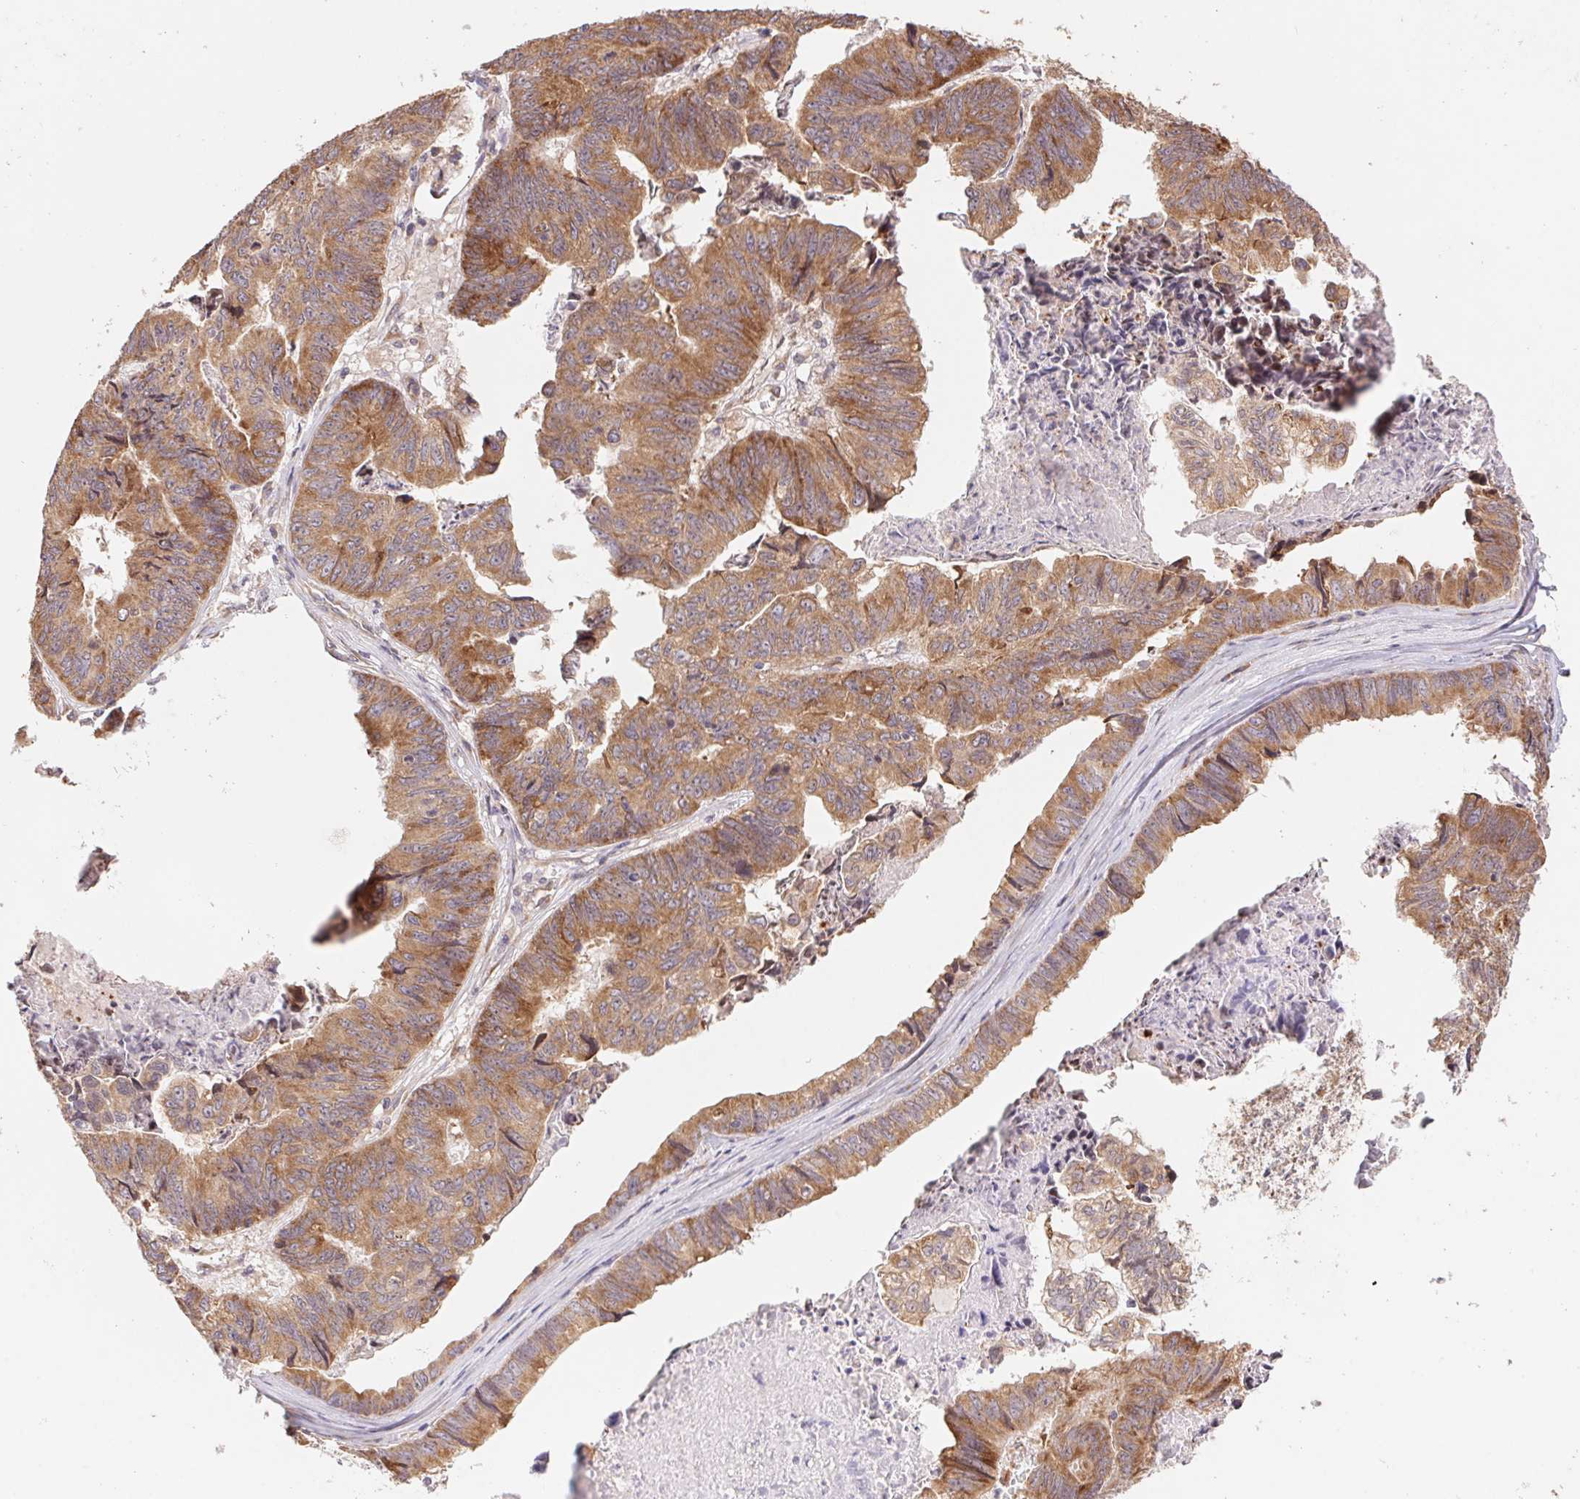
{"staining": {"intensity": "moderate", "quantity": ">75%", "location": "cytoplasmic/membranous"}, "tissue": "stomach cancer", "cell_type": "Tumor cells", "image_type": "cancer", "snomed": [{"axis": "morphology", "description": "Adenocarcinoma, NOS"}, {"axis": "topography", "description": "Stomach, lower"}], "caption": "An image showing moderate cytoplasmic/membranous staining in approximately >75% of tumor cells in stomach adenocarcinoma, as visualized by brown immunohistochemical staining.", "gene": "RPL27A", "patient": {"sex": "male", "age": 77}}